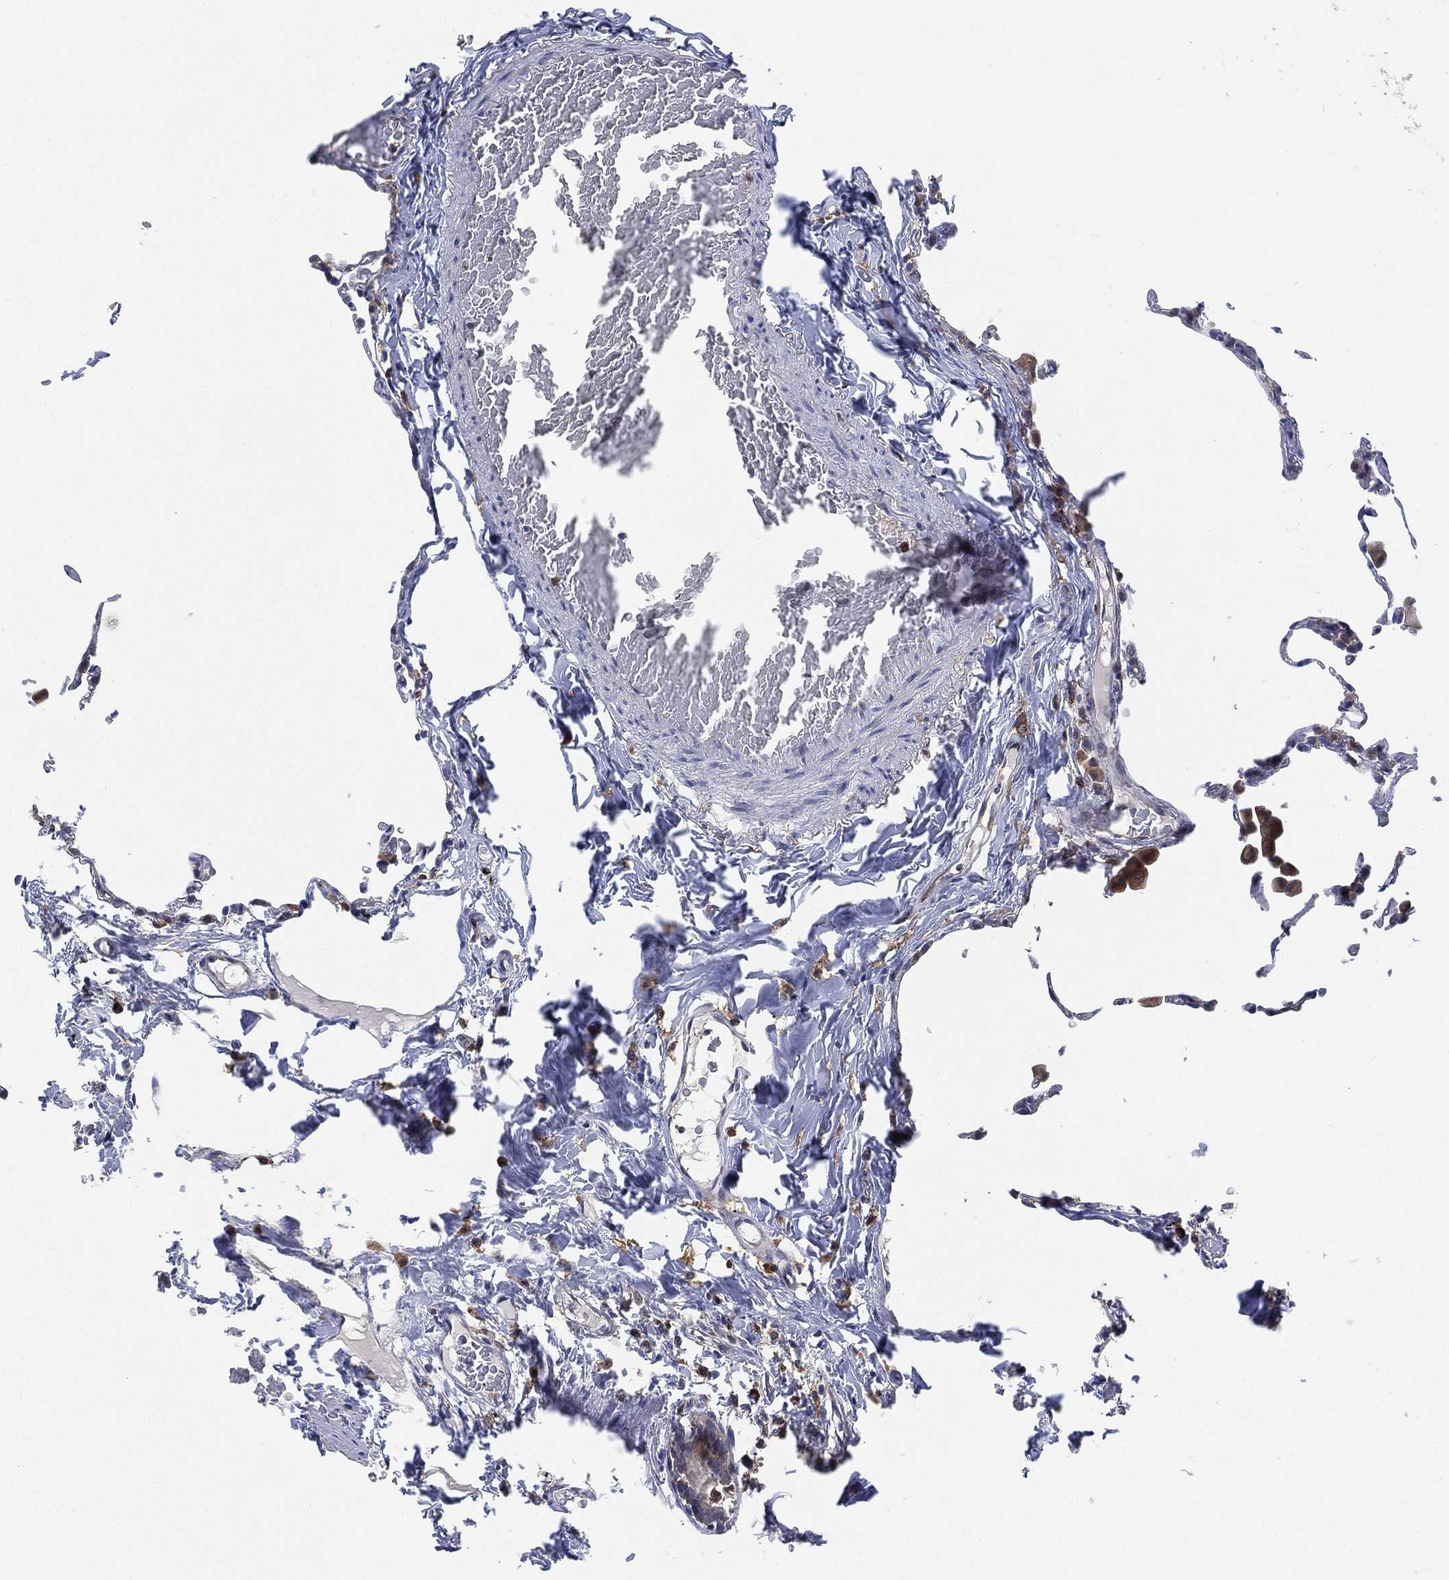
{"staining": {"intensity": "moderate", "quantity": "<25%", "location": "cytoplasmic/membranous"}, "tissue": "lung", "cell_type": "Alveolar cells", "image_type": "normal", "snomed": [{"axis": "morphology", "description": "Normal tissue, NOS"}, {"axis": "topography", "description": "Lung"}], "caption": "Protein expression by immunohistochemistry (IHC) shows moderate cytoplasmic/membranous positivity in about <25% of alveolar cells in normal lung. The staining was performed using DAB, with brown indicating positive protein expression. Nuclei are stained blue with hematoxylin.", "gene": "FES", "patient": {"sex": "female", "age": 57}}